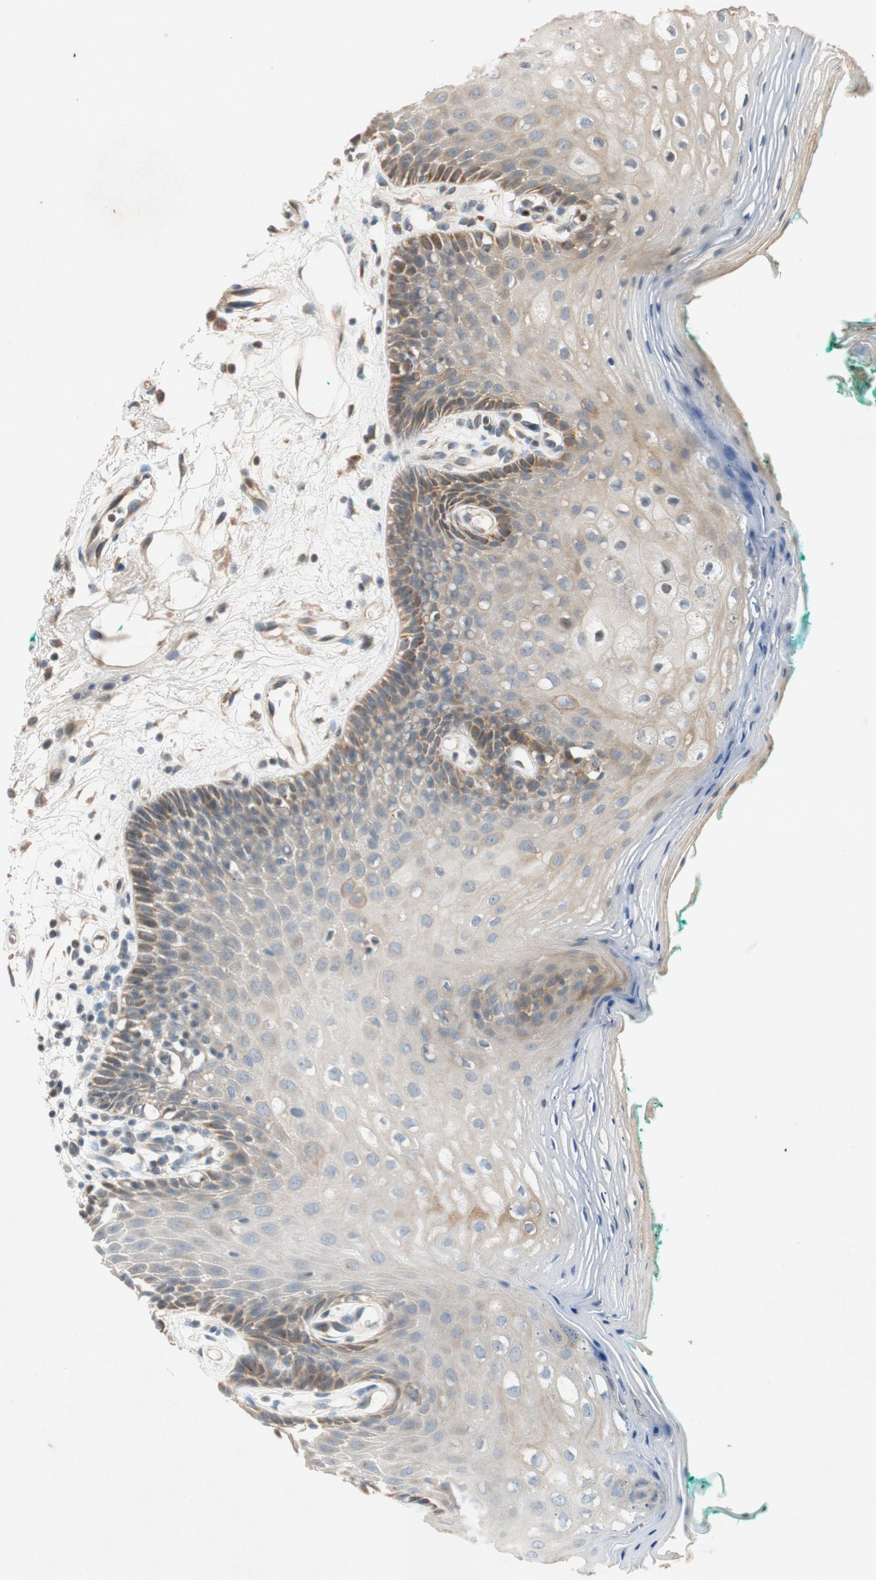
{"staining": {"intensity": "weak", "quantity": ">75%", "location": "cytoplasmic/membranous"}, "tissue": "oral mucosa", "cell_type": "Squamous epithelial cells", "image_type": "normal", "snomed": [{"axis": "morphology", "description": "Normal tissue, NOS"}, {"axis": "topography", "description": "Skeletal muscle"}, {"axis": "topography", "description": "Oral tissue"}, {"axis": "topography", "description": "Peripheral nerve tissue"}], "caption": "An image of oral mucosa stained for a protein demonstrates weak cytoplasmic/membranous brown staining in squamous epithelial cells. The staining is performed using DAB brown chromogen to label protein expression. The nuclei are counter-stained blue using hematoxylin.", "gene": "ATP2C1", "patient": {"sex": "female", "age": 84}}